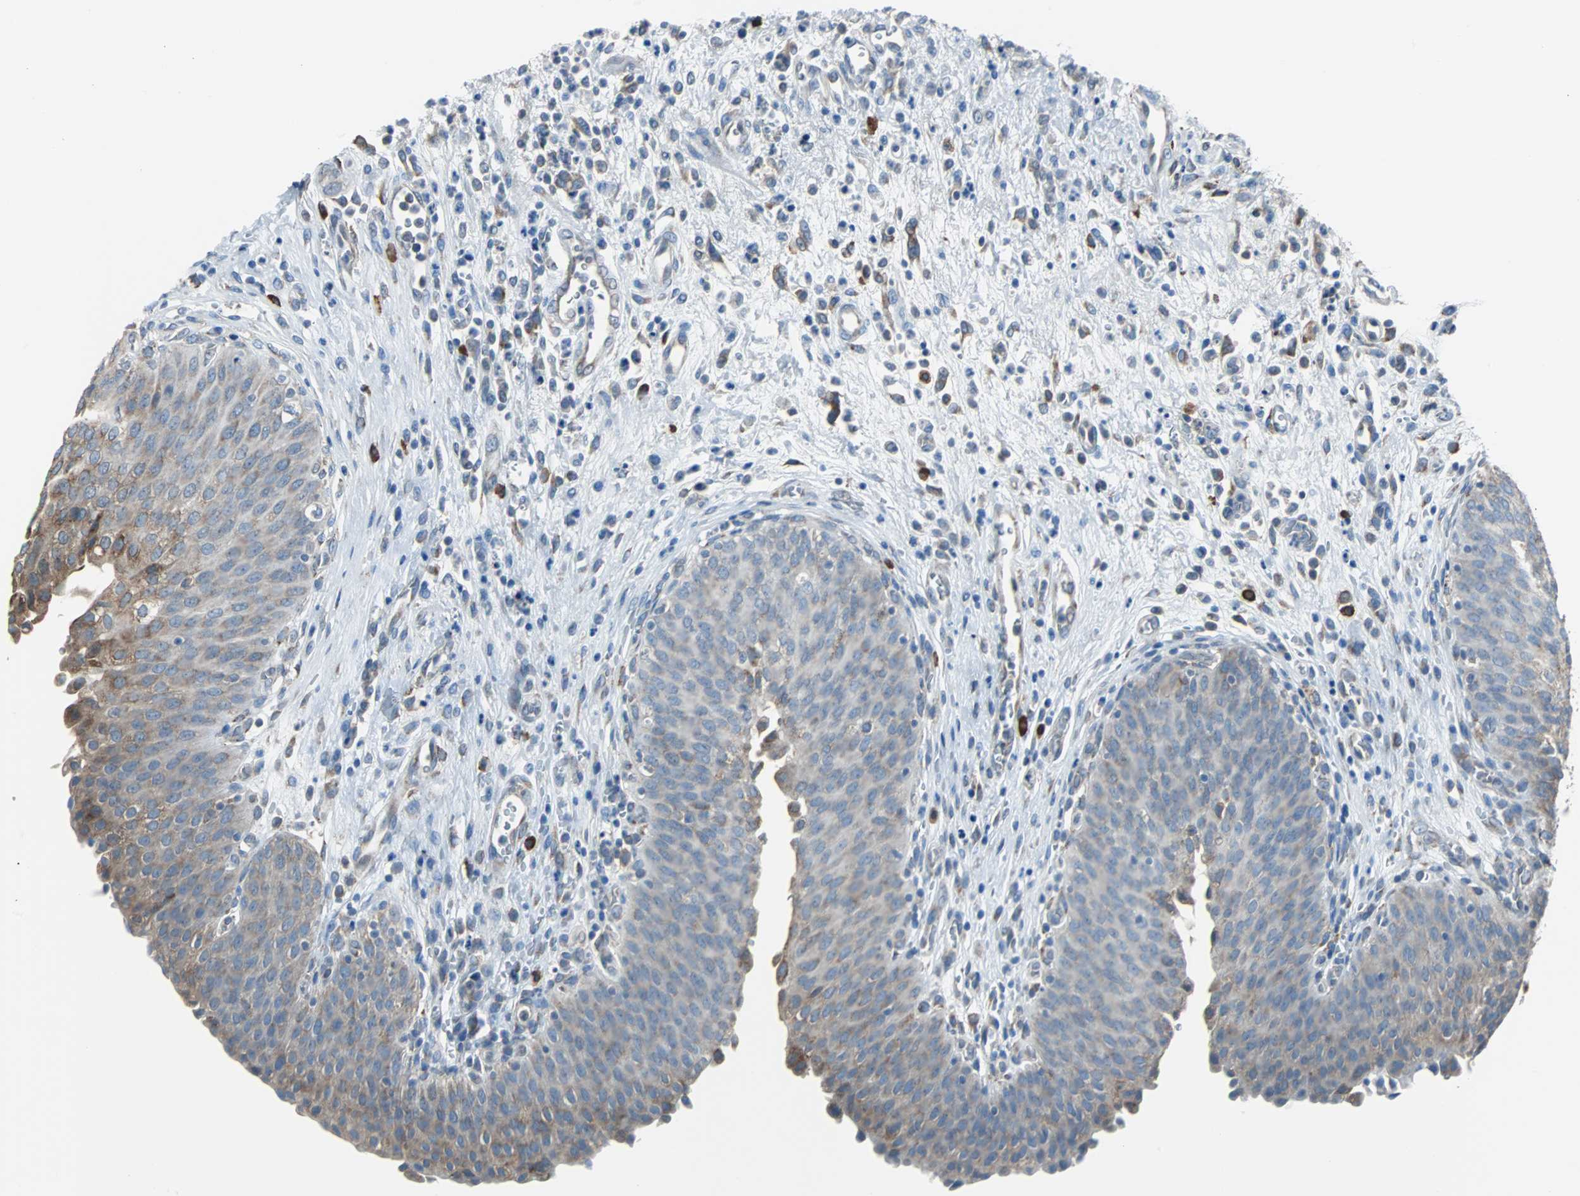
{"staining": {"intensity": "weak", "quantity": "25%-75%", "location": "cytoplasmic/membranous"}, "tissue": "urinary bladder", "cell_type": "Urothelial cells", "image_type": "normal", "snomed": [{"axis": "morphology", "description": "Normal tissue, NOS"}, {"axis": "morphology", "description": "Dysplasia, NOS"}, {"axis": "topography", "description": "Urinary bladder"}], "caption": "Immunohistochemical staining of benign urinary bladder demonstrates weak cytoplasmic/membranous protein expression in approximately 25%-75% of urothelial cells.", "gene": "PDIA4", "patient": {"sex": "male", "age": 35}}